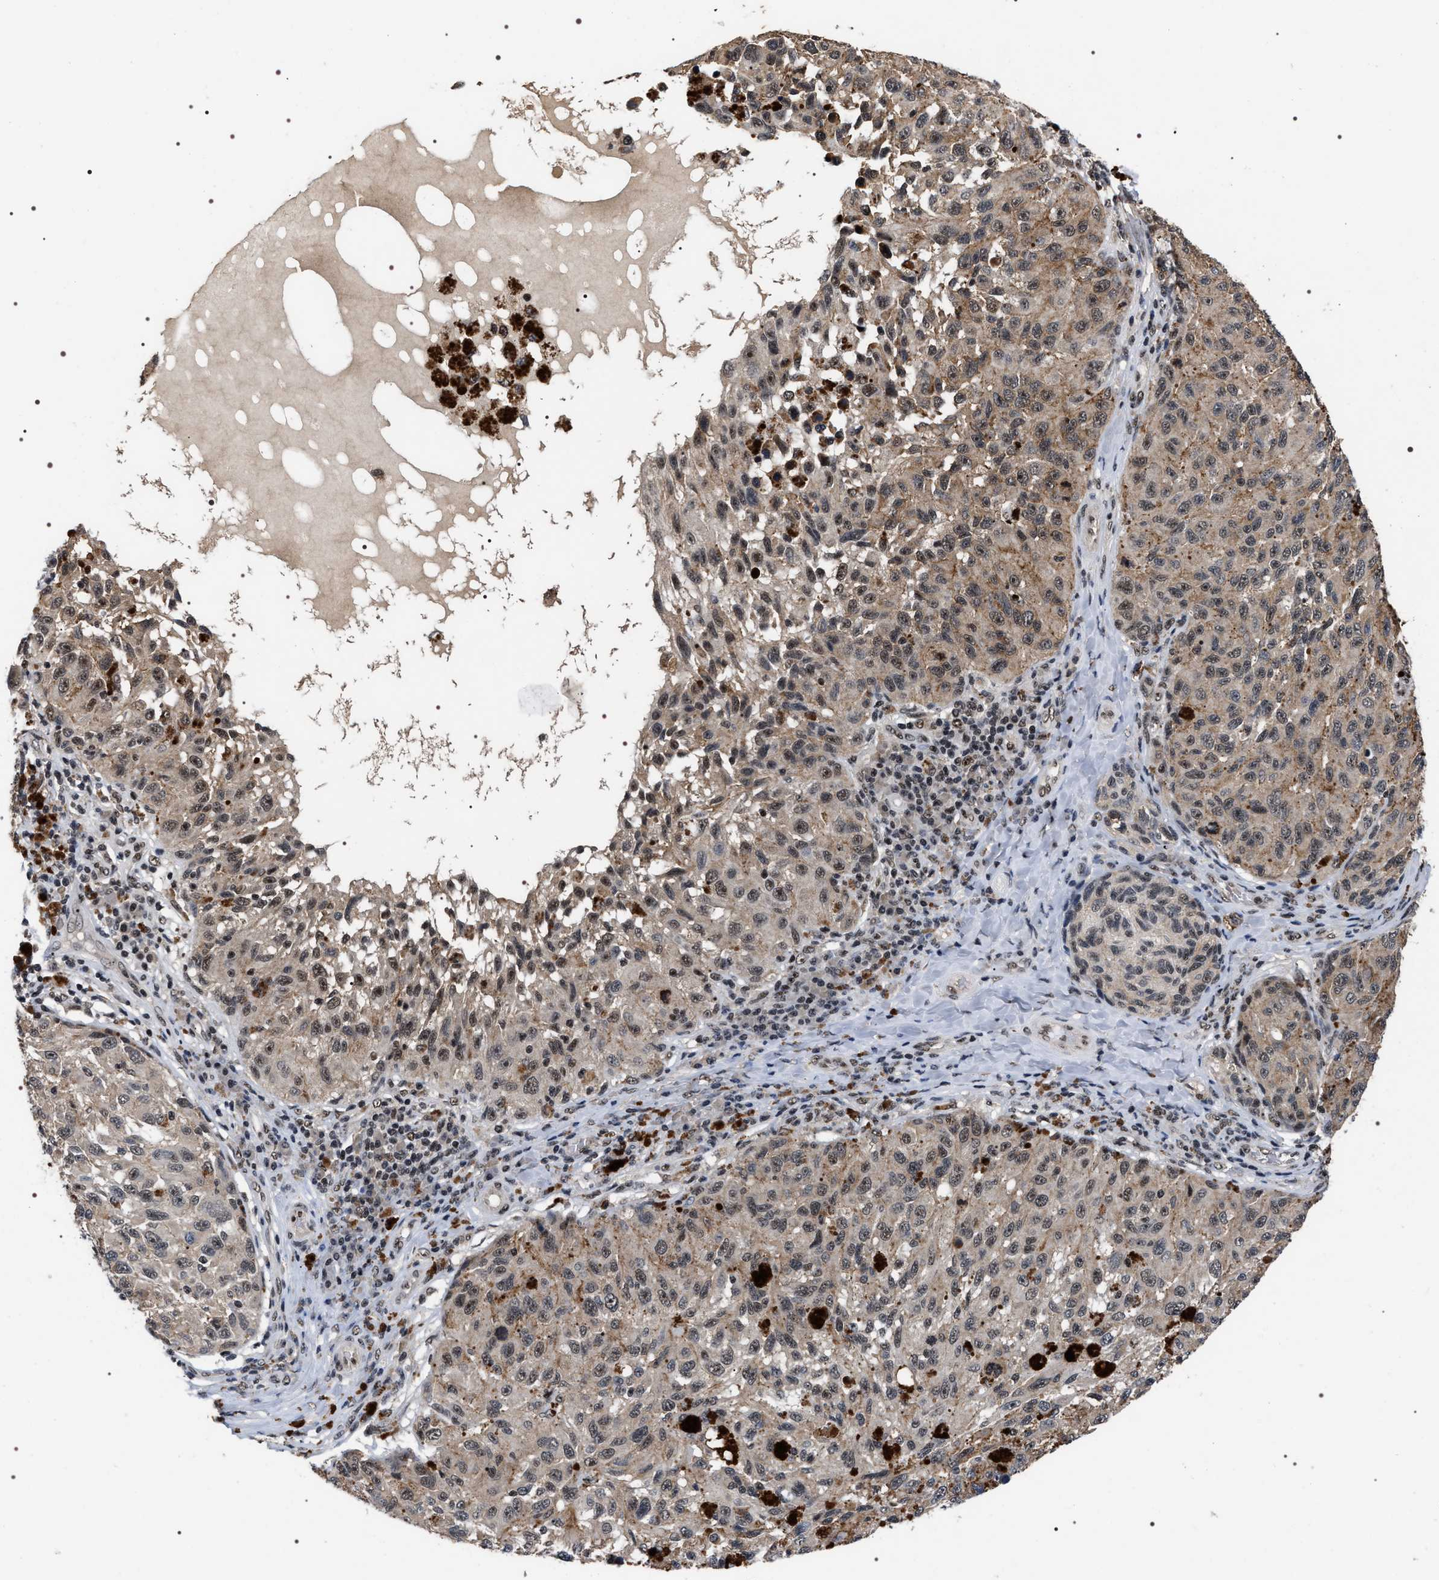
{"staining": {"intensity": "weak", "quantity": "25%-75%", "location": "cytoplasmic/membranous,nuclear"}, "tissue": "melanoma", "cell_type": "Tumor cells", "image_type": "cancer", "snomed": [{"axis": "morphology", "description": "Malignant melanoma, NOS"}, {"axis": "topography", "description": "Skin"}], "caption": "Protein expression analysis of human malignant melanoma reveals weak cytoplasmic/membranous and nuclear positivity in about 25%-75% of tumor cells. Nuclei are stained in blue.", "gene": "RRP1B", "patient": {"sex": "female", "age": 73}}